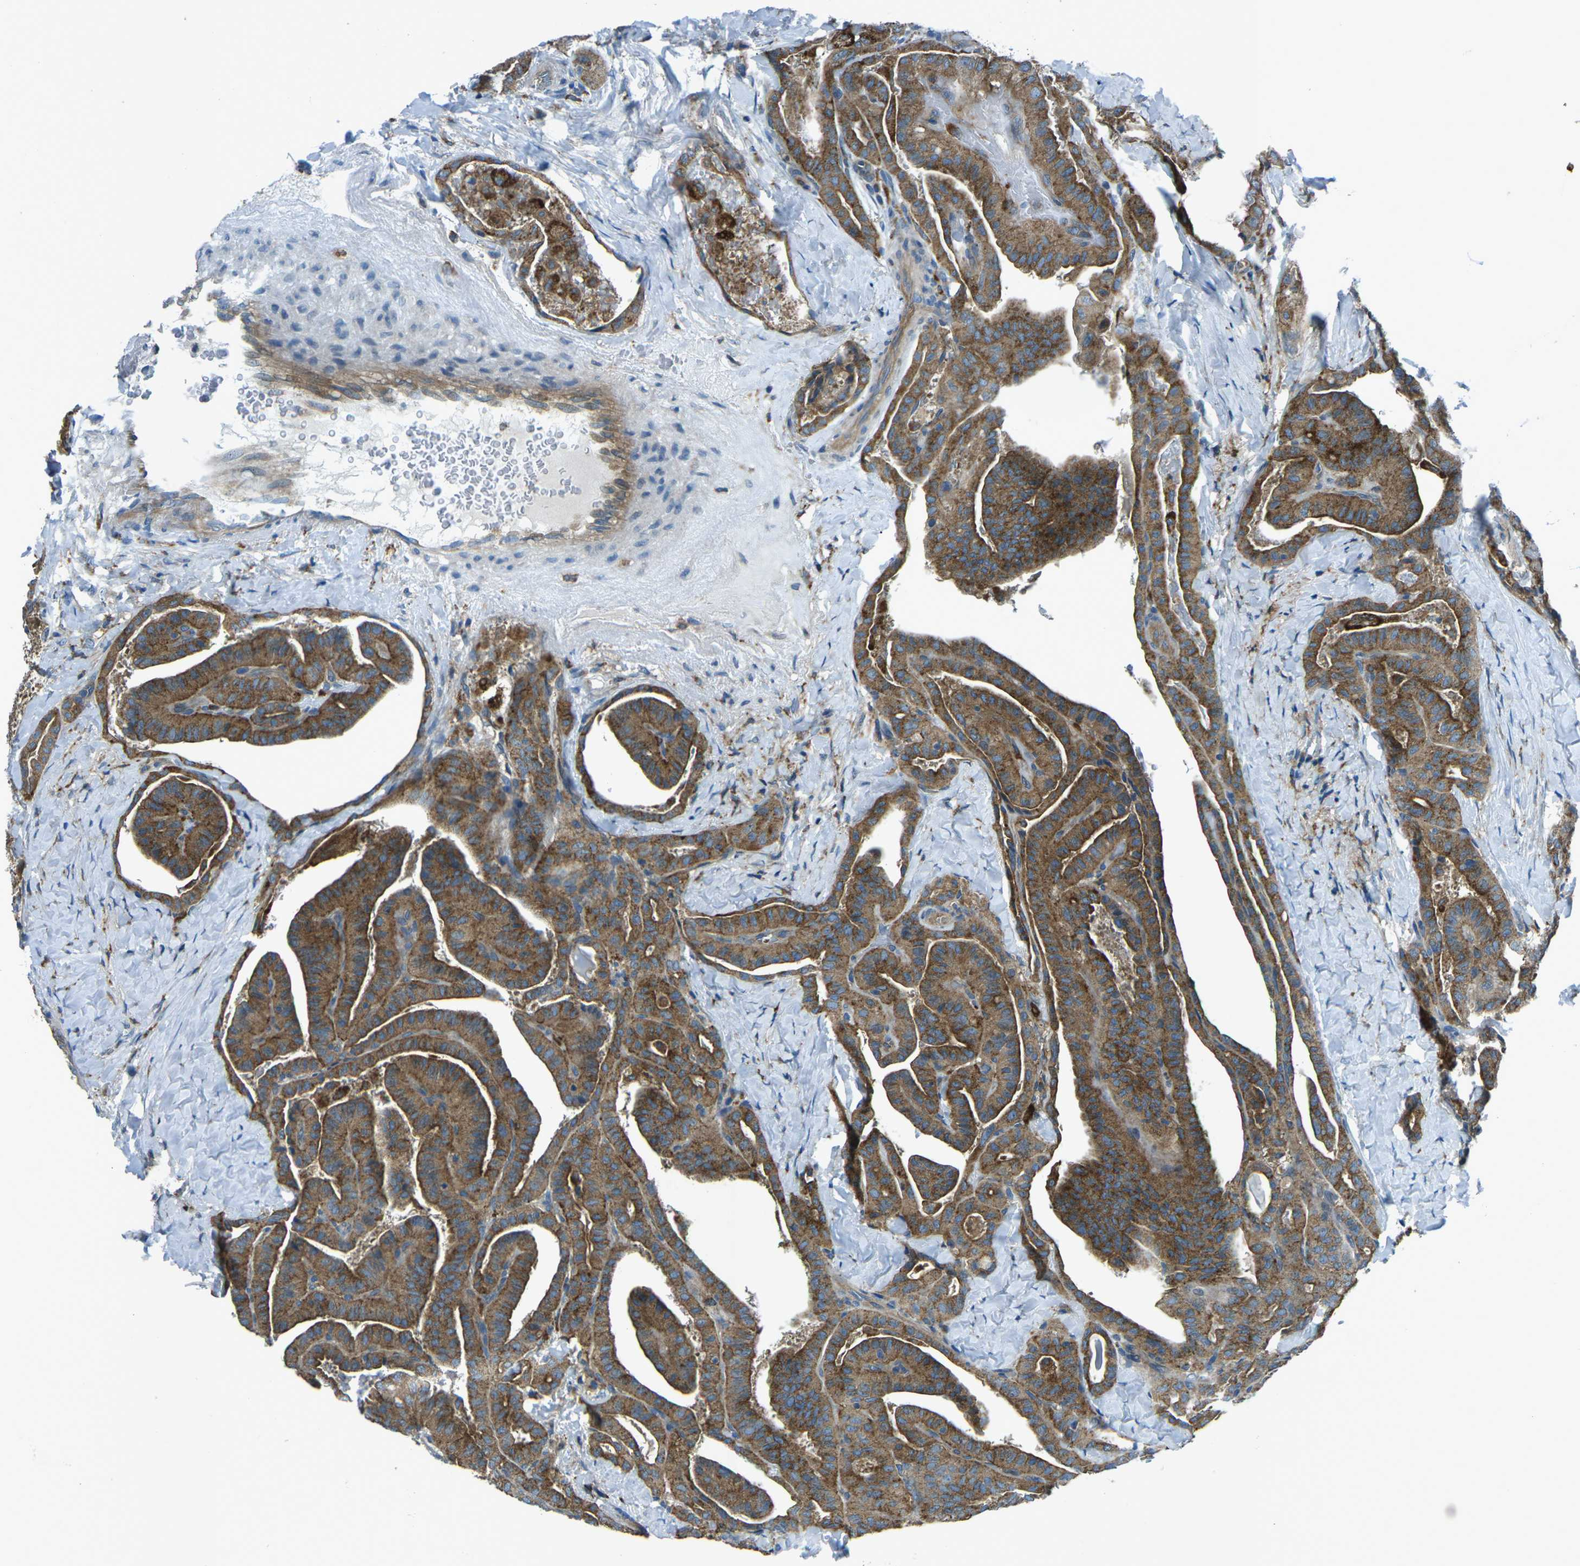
{"staining": {"intensity": "moderate", "quantity": ">75%", "location": "cytoplasmic/membranous"}, "tissue": "thyroid cancer", "cell_type": "Tumor cells", "image_type": "cancer", "snomed": [{"axis": "morphology", "description": "Papillary adenocarcinoma, NOS"}, {"axis": "topography", "description": "Thyroid gland"}], "caption": "Immunohistochemistry (DAB) staining of human thyroid cancer (papillary adenocarcinoma) shows moderate cytoplasmic/membranous protein expression in about >75% of tumor cells. (IHC, brightfield microscopy, high magnification).", "gene": "CDK17", "patient": {"sex": "male", "age": 77}}